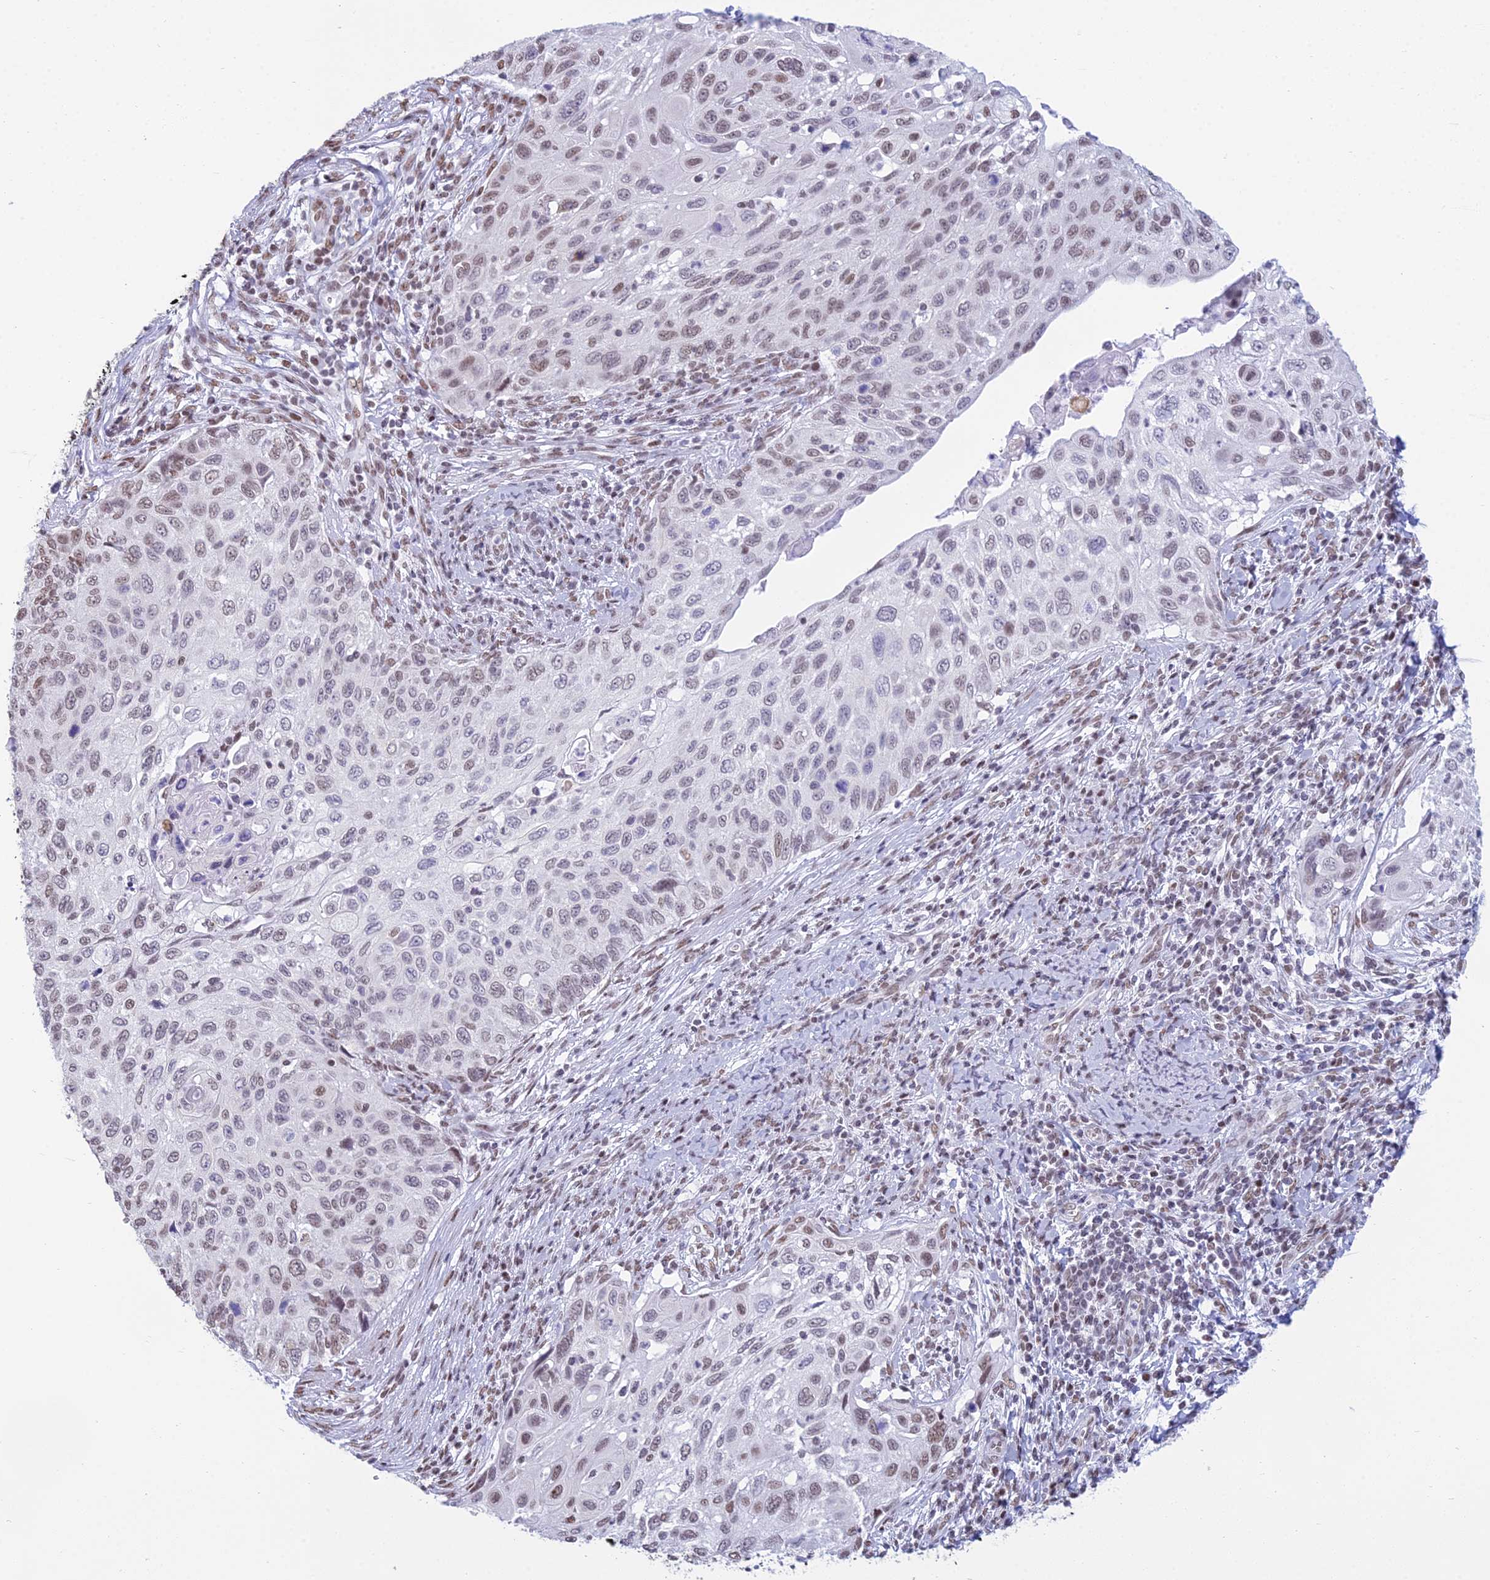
{"staining": {"intensity": "weak", "quantity": "25%-75%", "location": "nuclear"}, "tissue": "cervical cancer", "cell_type": "Tumor cells", "image_type": "cancer", "snomed": [{"axis": "morphology", "description": "Squamous cell carcinoma, NOS"}, {"axis": "topography", "description": "Cervix"}], "caption": "IHC image of cervical cancer (squamous cell carcinoma) stained for a protein (brown), which exhibits low levels of weak nuclear staining in approximately 25%-75% of tumor cells.", "gene": "CDC26", "patient": {"sex": "female", "age": 70}}